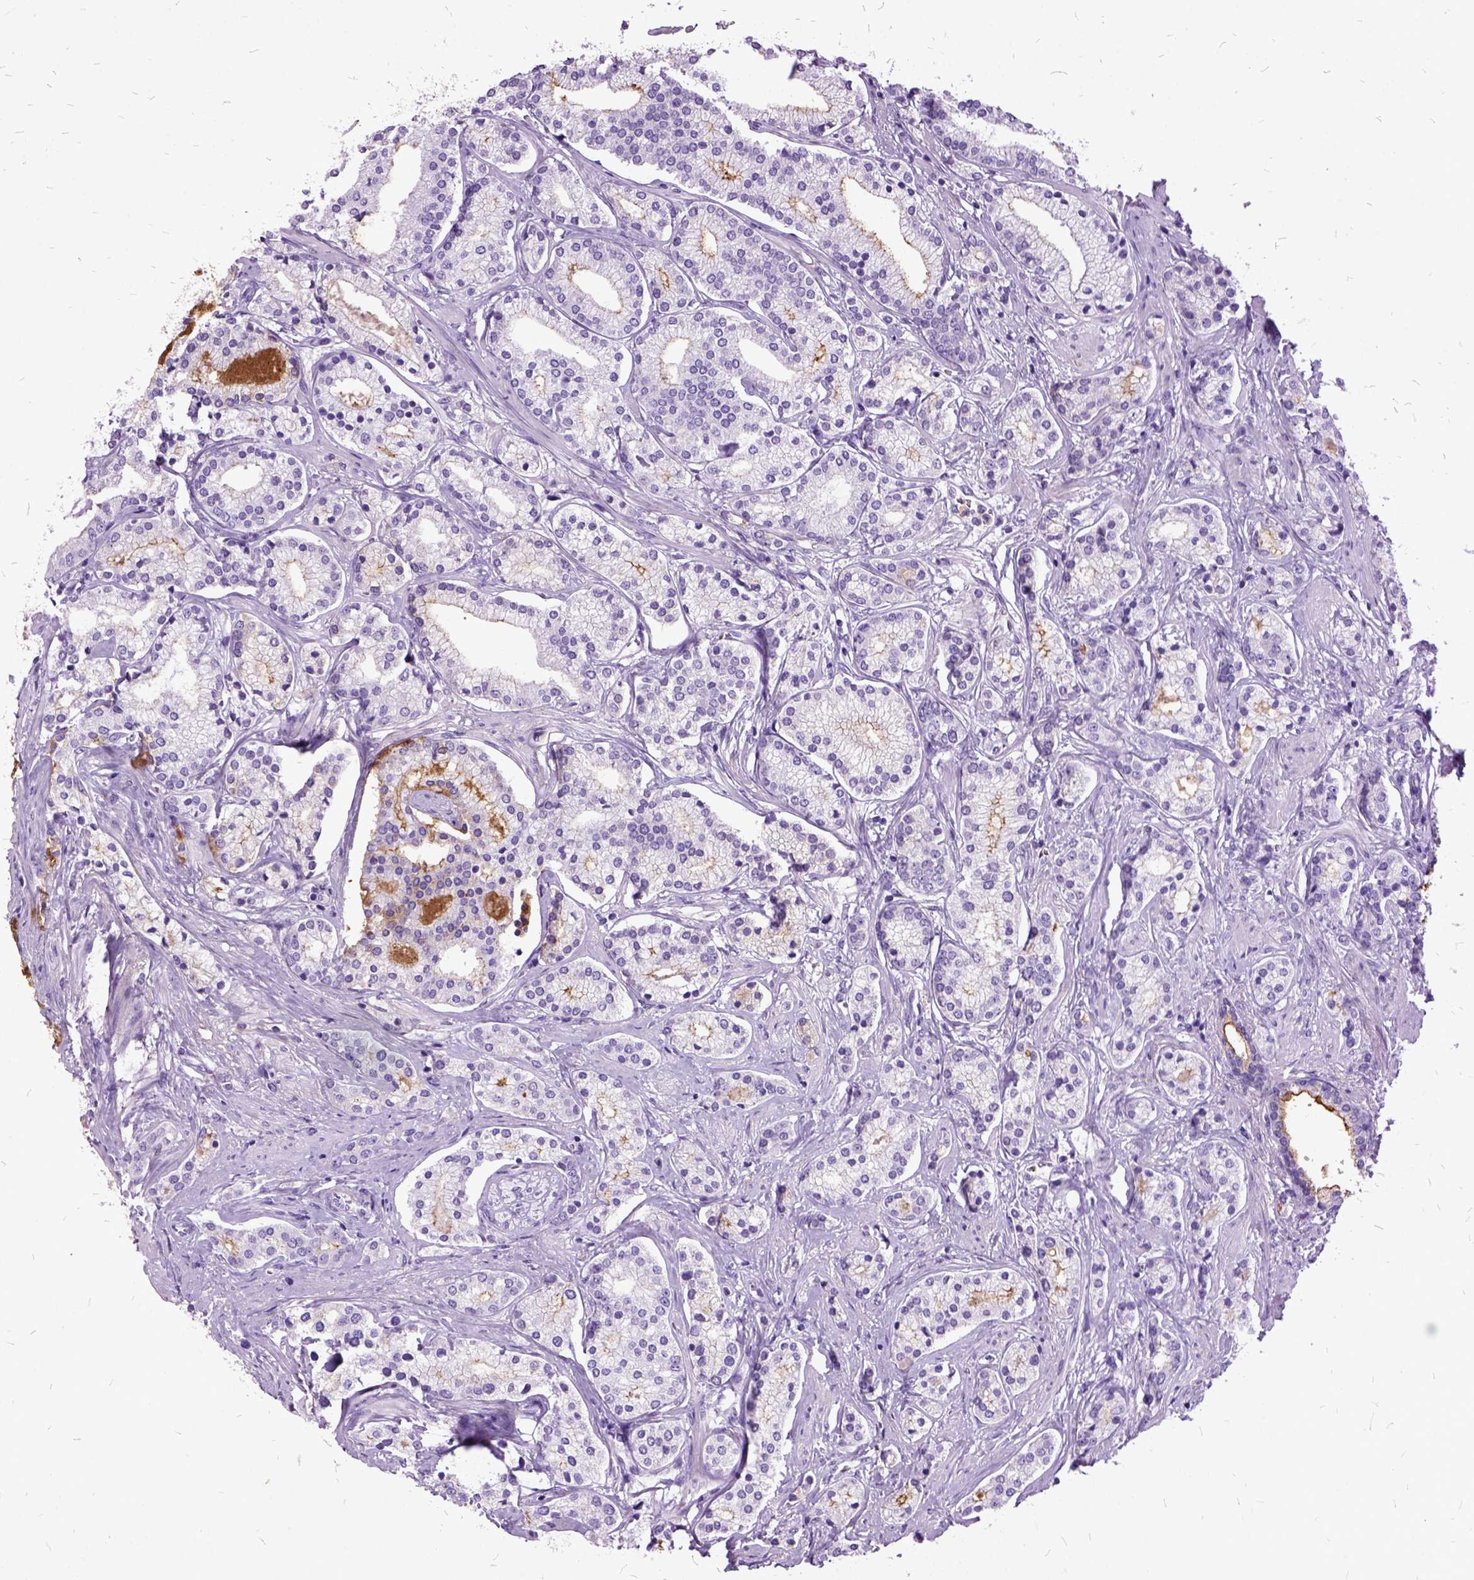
{"staining": {"intensity": "negative", "quantity": "none", "location": "none"}, "tissue": "prostate cancer", "cell_type": "Tumor cells", "image_type": "cancer", "snomed": [{"axis": "morphology", "description": "Adenocarcinoma, High grade"}, {"axis": "topography", "description": "Prostate"}], "caption": "The image displays no staining of tumor cells in high-grade adenocarcinoma (prostate).", "gene": "MME", "patient": {"sex": "male", "age": 58}}